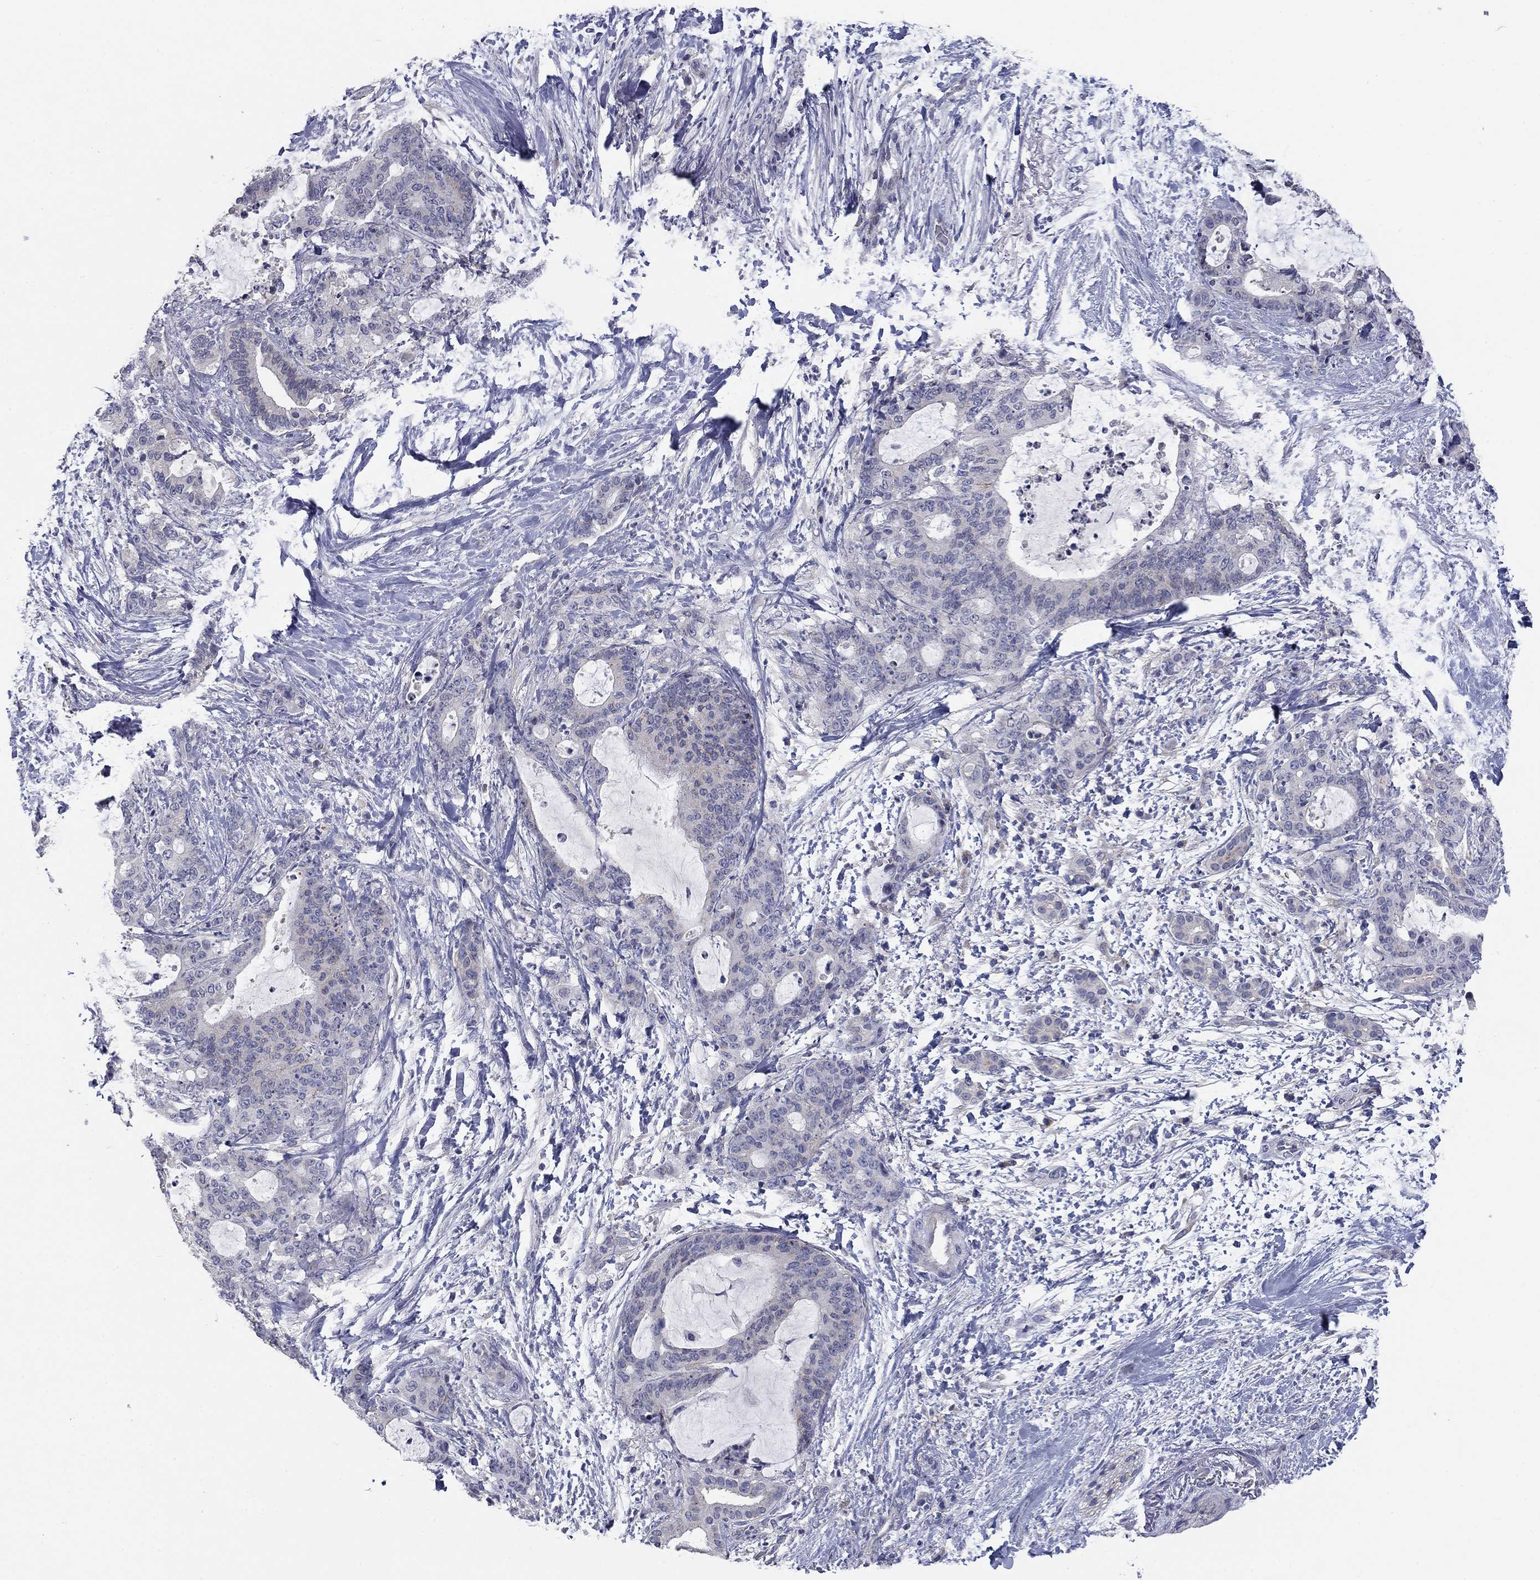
{"staining": {"intensity": "negative", "quantity": "none", "location": "none"}, "tissue": "liver cancer", "cell_type": "Tumor cells", "image_type": "cancer", "snomed": [{"axis": "morphology", "description": "Cholangiocarcinoma"}, {"axis": "topography", "description": "Liver"}], "caption": "Human cholangiocarcinoma (liver) stained for a protein using immunohistochemistry (IHC) exhibits no staining in tumor cells.", "gene": "SEPTIN3", "patient": {"sex": "female", "age": 73}}